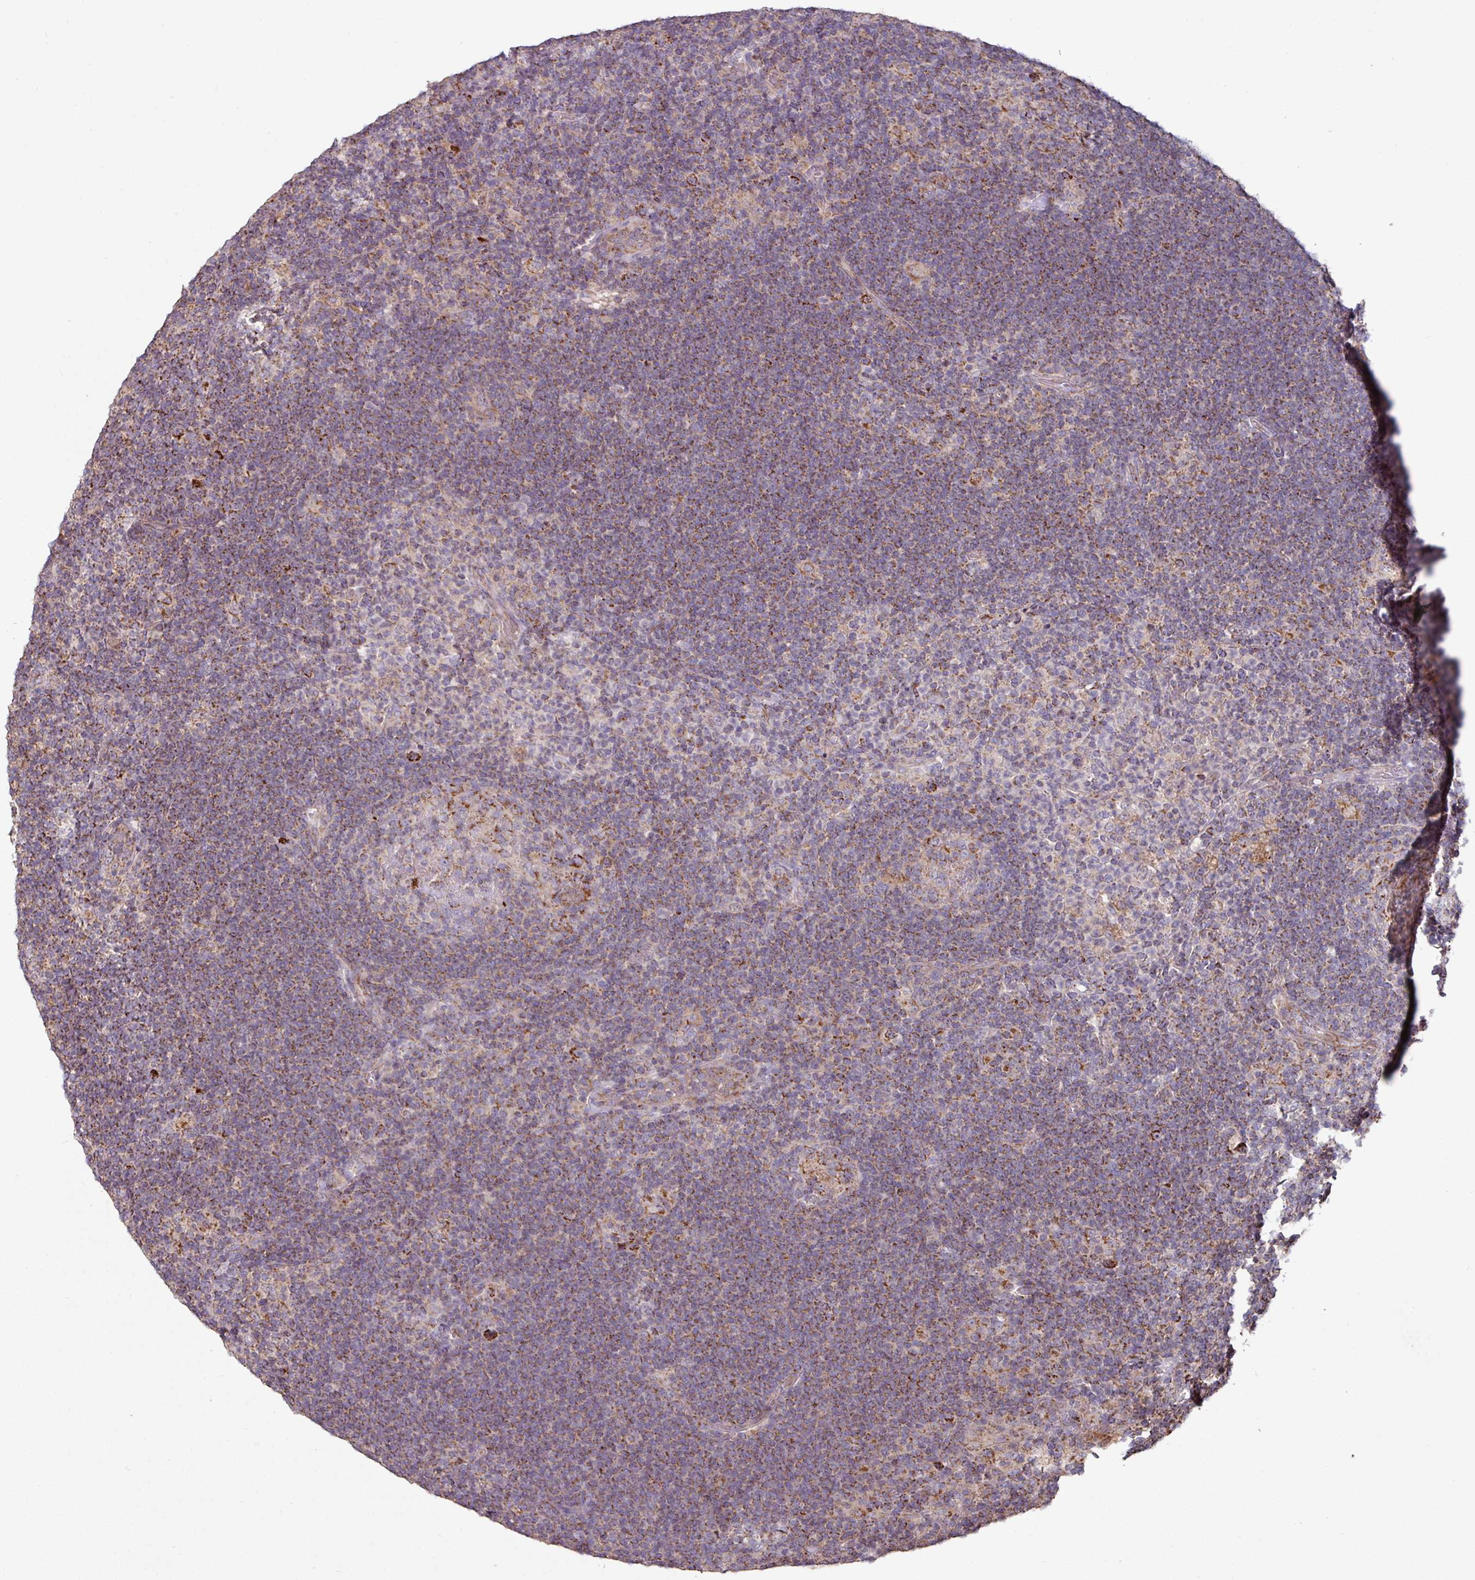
{"staining": {"intensity": "strong", "quantity": ">75%", "location": "cytoplasmic/membranous"}, "tissue": "lymphoma", "cell_type": "Tumor cells", "image_type": "cancer", "snomed": [{"axis": "morphology", "description": "Hodgkin's disease, NOS"}, {"axis": "topography", "description": "Lymph node"}], "caption": "A micrograph of Hodgkin's disease stained for a protein shows strong cytoplasmic/membranous brown staining in tumor cells.", "gene": "OR2D3", "patient": {"sex": "female", "age": 57}}